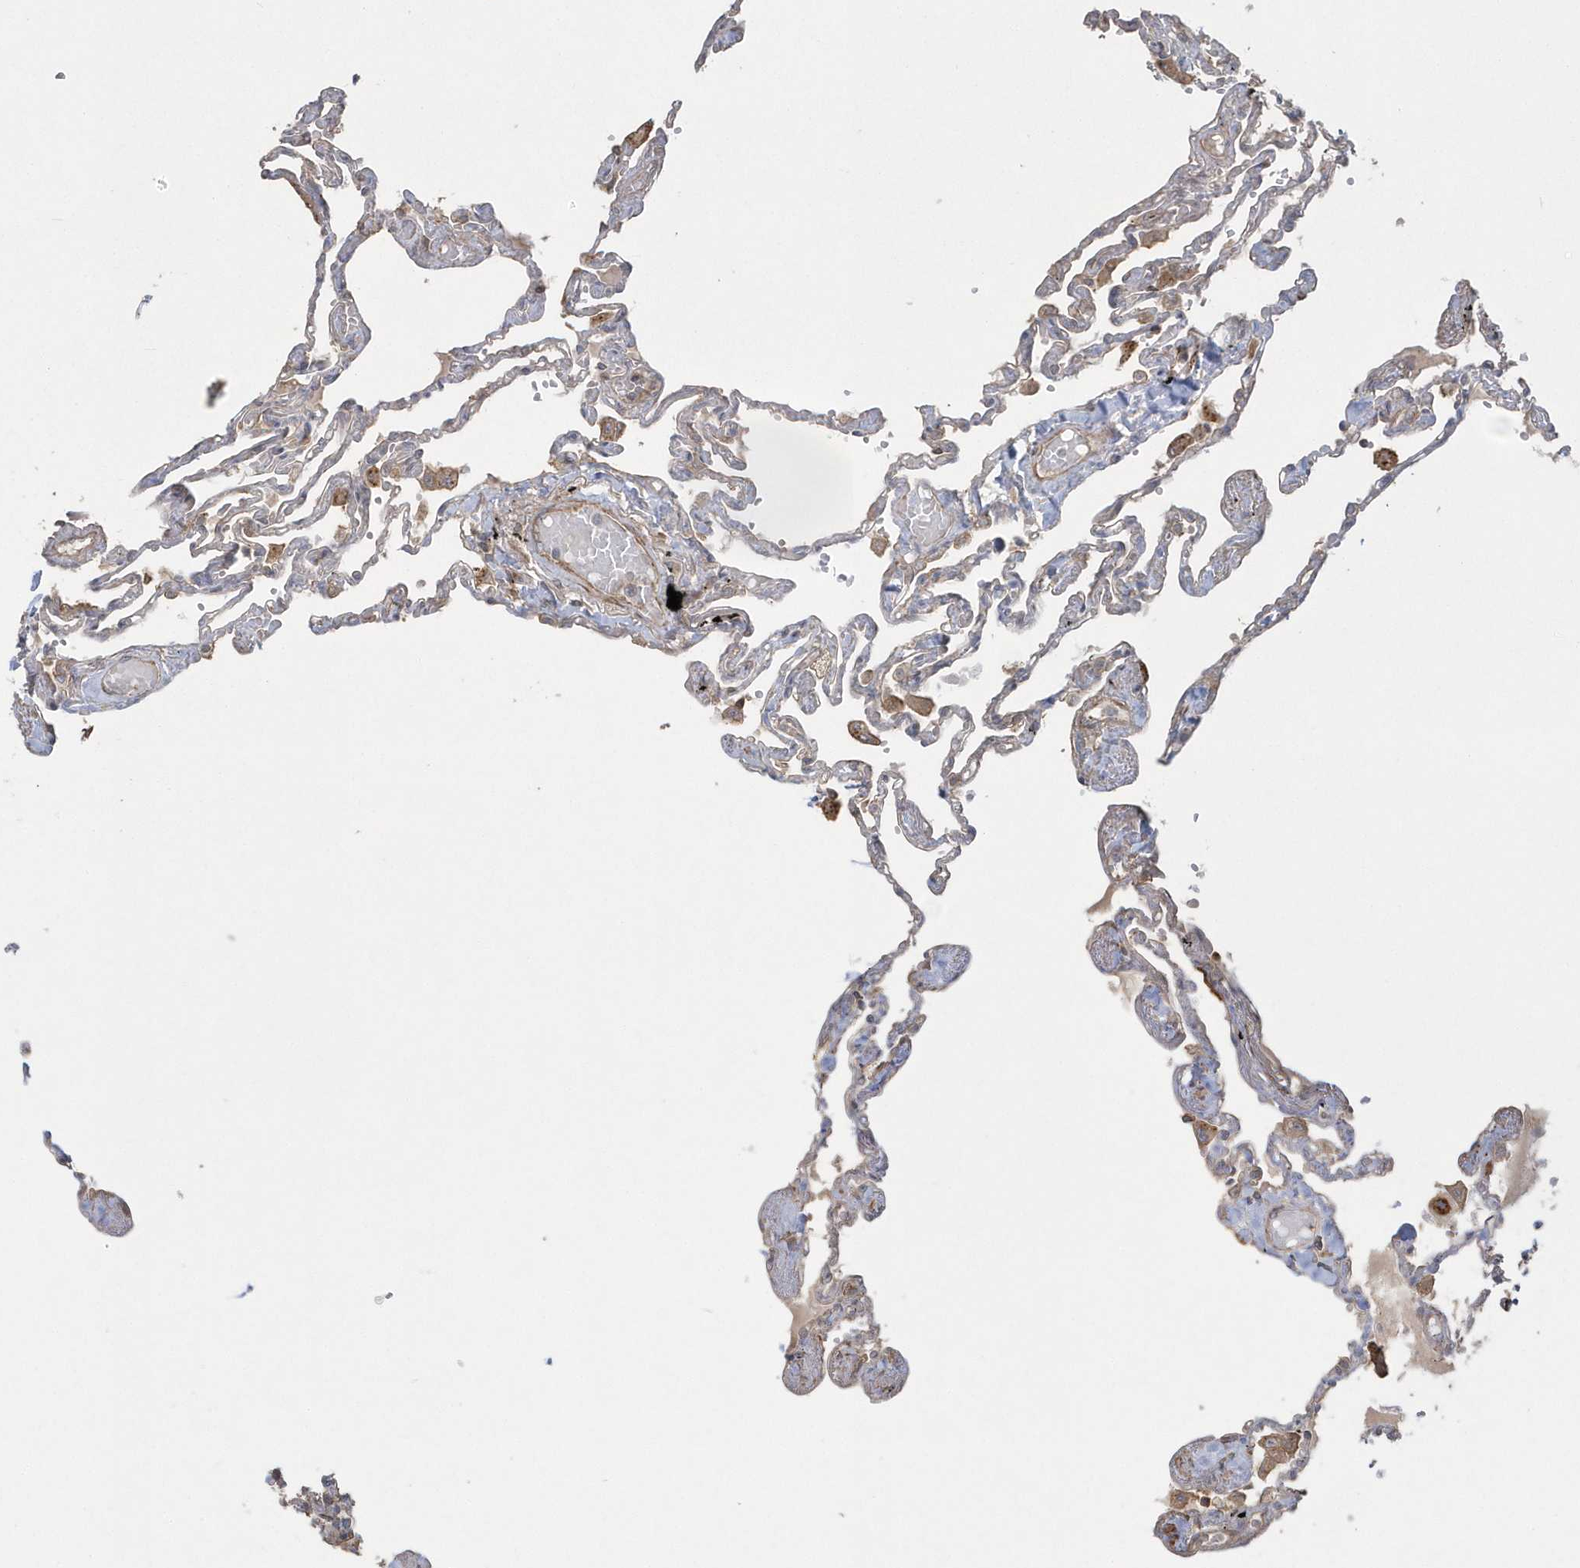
{"staining": {"intensity": "weak", "quantity": "25%-75%", "location": "cytoplasmic/membranous"}, "tissue": "lung", "cell_type": "Alveolar cells", "image_type": "normal", "snomed": [{"axis": "morphology", "description": "Normal tissue, NOS"}, {"axis": "topography", "description": "Lung"}], "caption": "Immunohistochemical staining of unremarkable human lung exhibits 25%-75% levels of weak cytoplasmic/membranous protein expression in about 25%-75% of alveolar cells.", "gene": "ARMC8", "patient": {"sex": "female", "age": 67}}